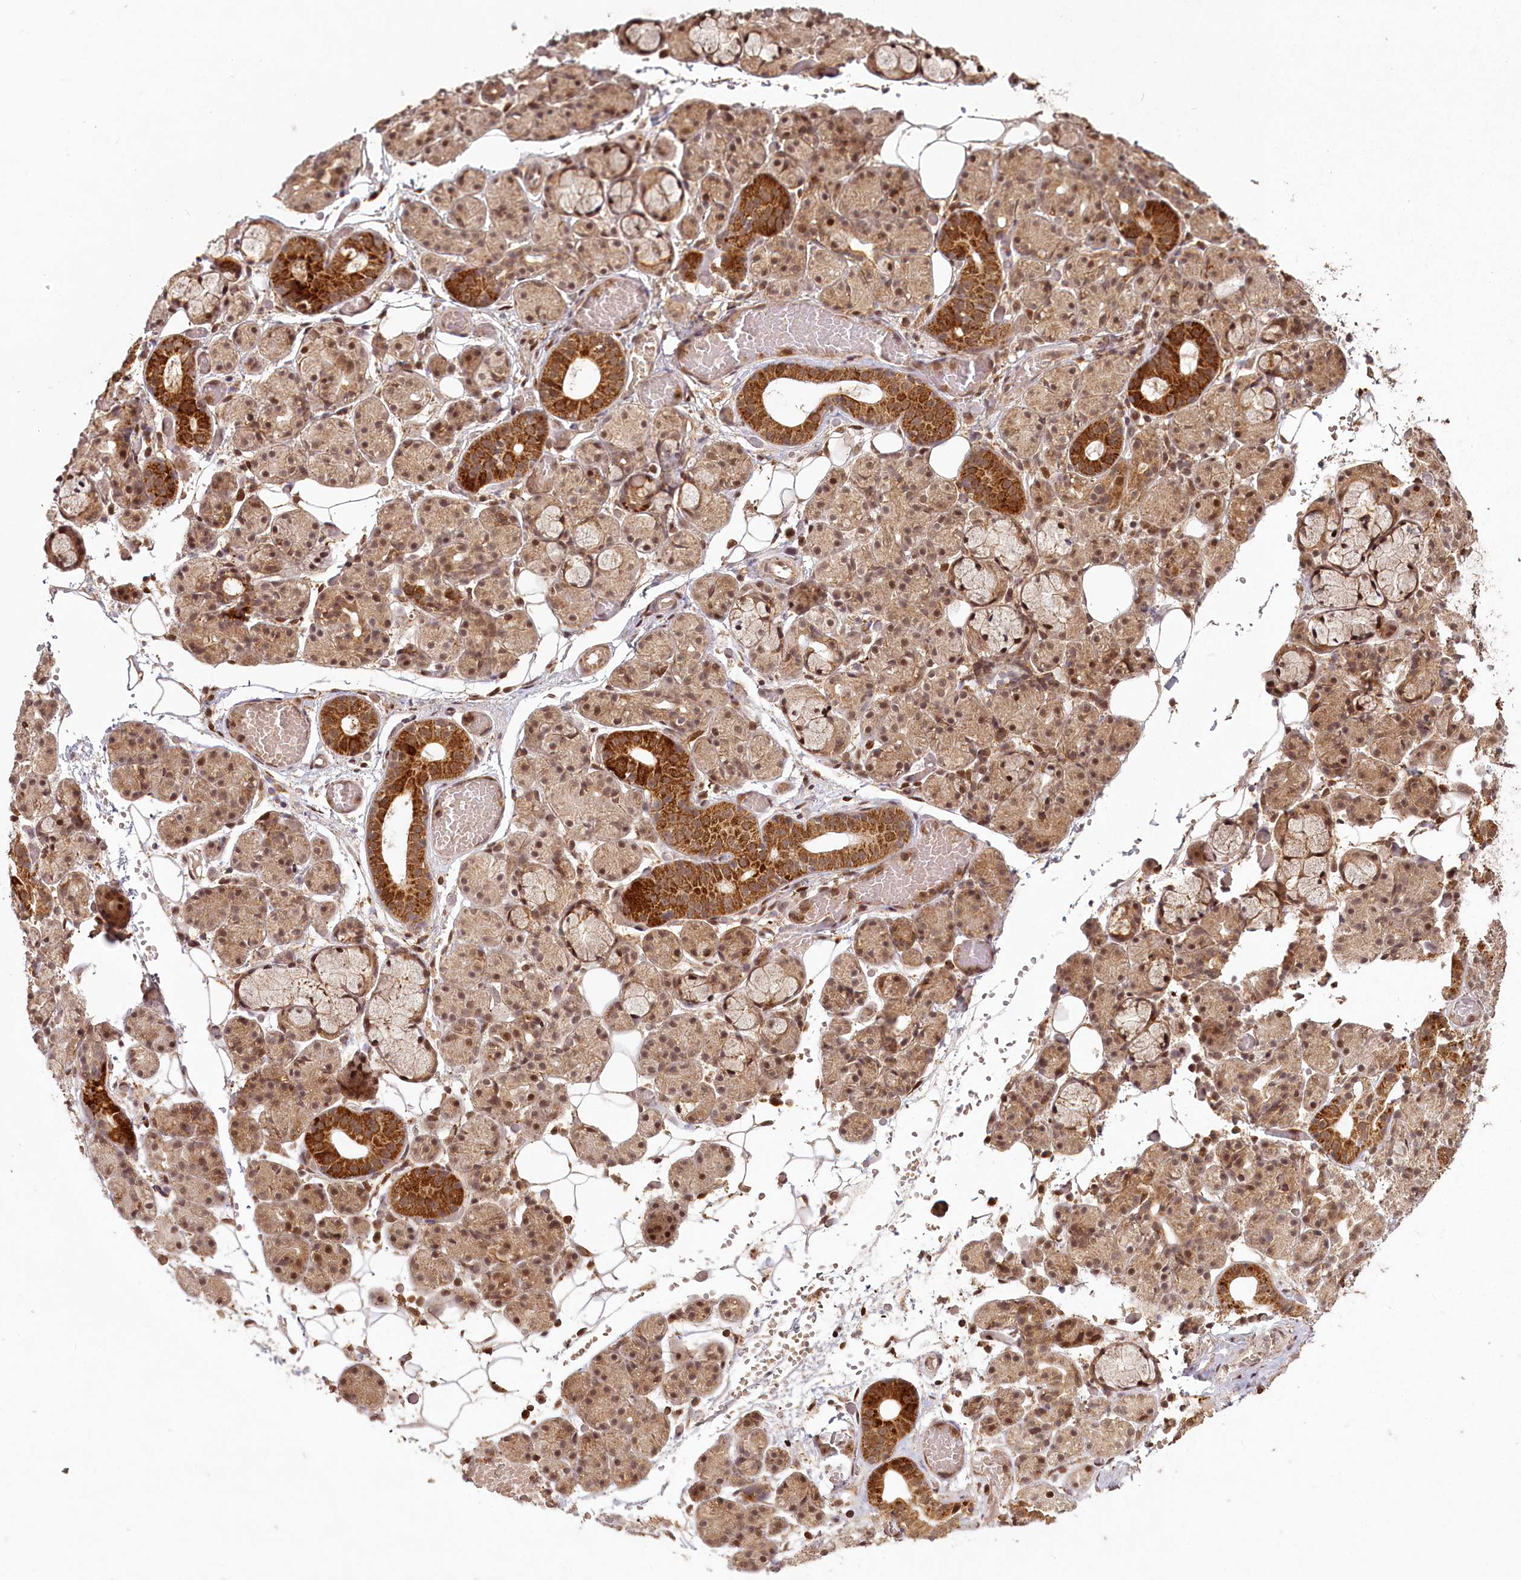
{"staining": {"intensity": "moderate", "quantity": ">75%", "location": "cytoplasmic/membranous,nuclear"}, "tissue": "salivary gland", "cell_type": "Glandular cells", "image_type": "normal", "snomed": [{"axis": "morphology", "description": "Normal tissue, NOS"}, {"axis": "topography", "description": "Salivary gland"}], "caption": "Immunohistochemical staining of unremarkable human salivary gland demonstrates moderate cytoplasmic/membranous,nuclear protein staining in about >75% of glandular cells. (DAB (3,3'-diaminobenzidine) = brown stain, brightfield microscopy at high magnification).", "gene": "MICU1", "patient": {"sex": "male", "age": 63}}